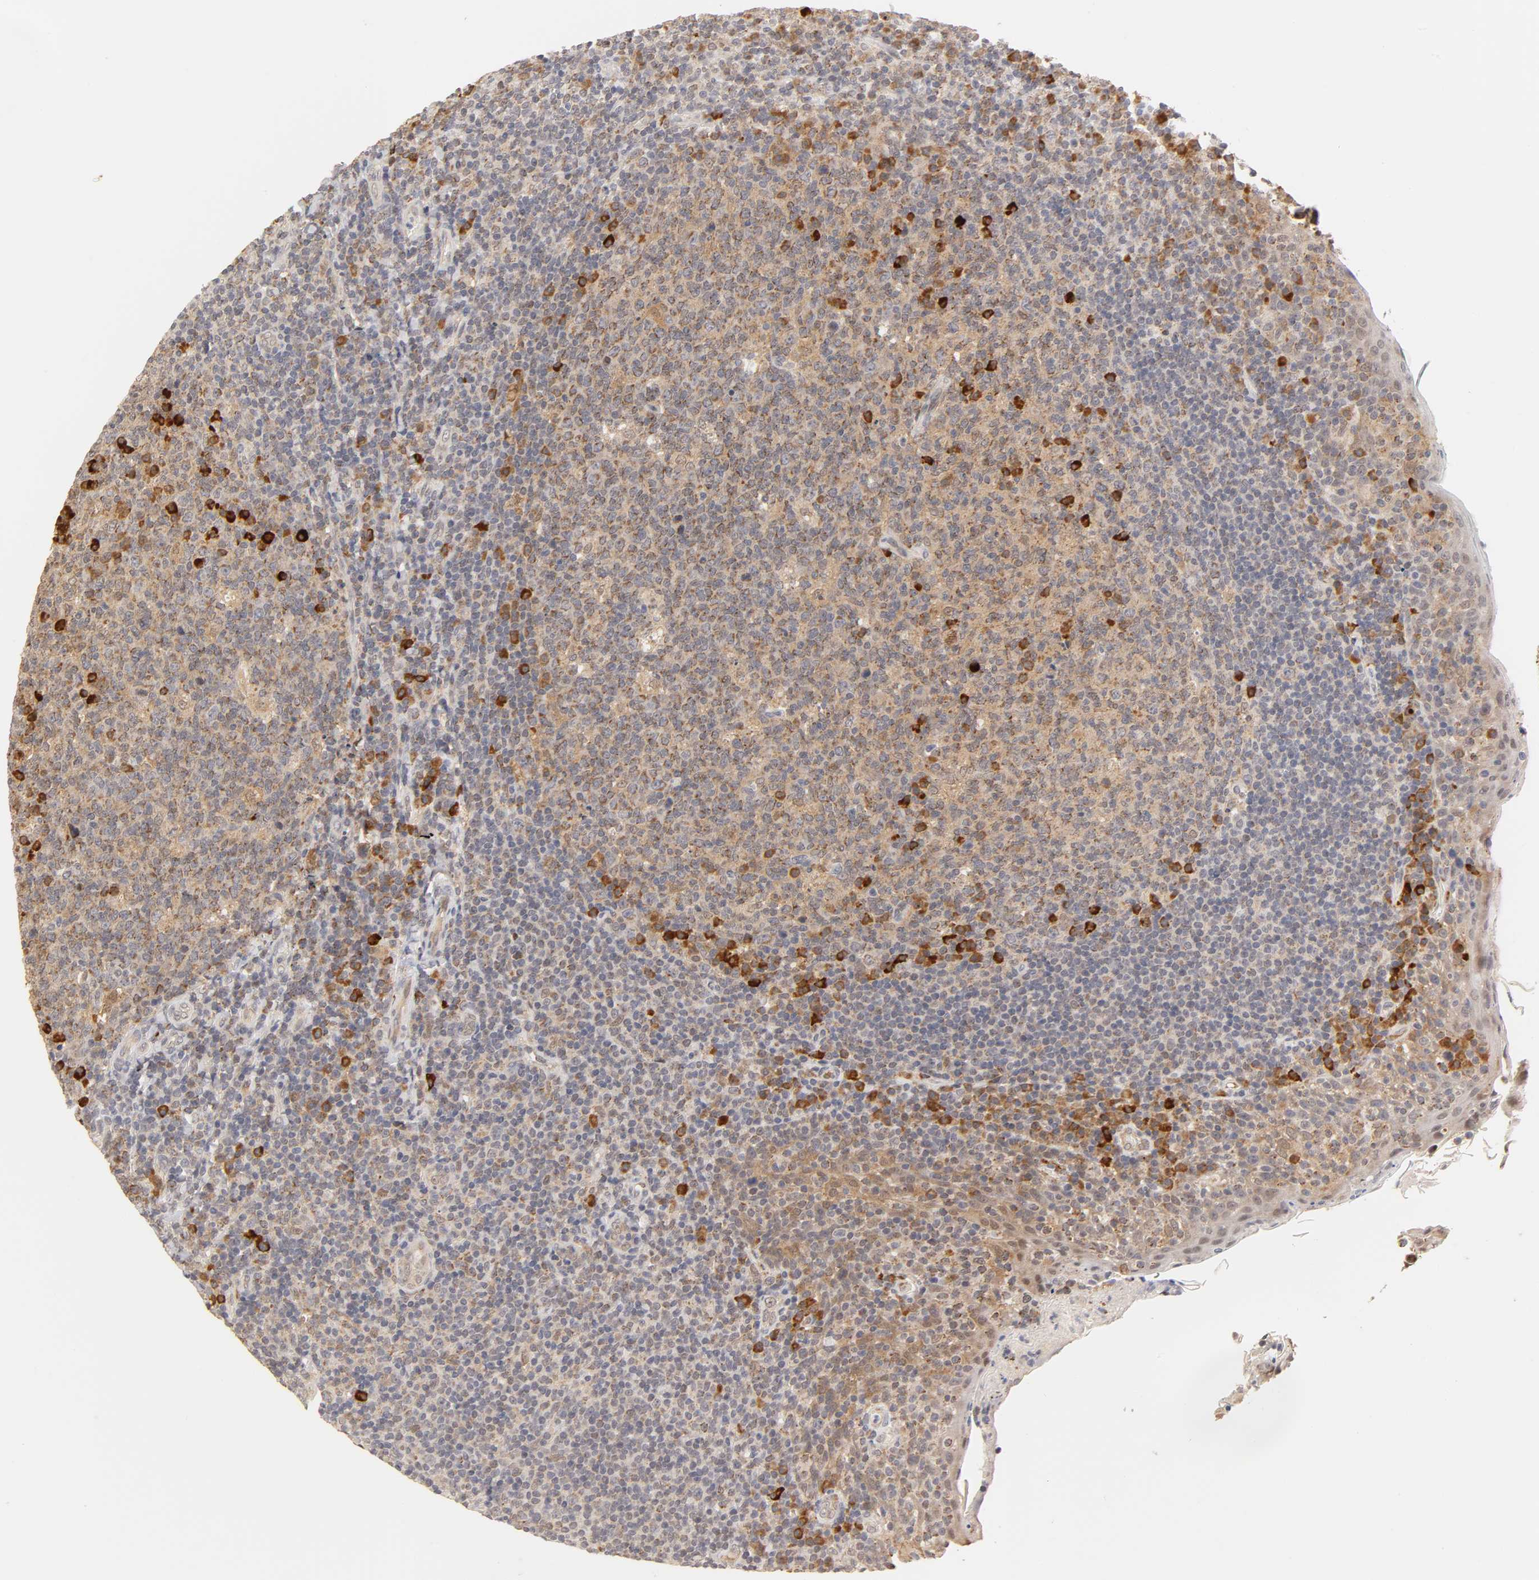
{"staining": {"intensity": "weak", "quantity": "25%-75%", "location": "cytoplasmic/membranous,nuclear"}, "tissue": "tonsil", "cell_type": "Germinal center cells", "image_type": "normal", "snomed": [{"axis": "morphology", "description": "Normal tissue, NOS"}, {"axis": "topography", "description": "Tonsil"}], "caption": "Tonsil stained with immunohistochemistry reveals weak cytoplasmic/membranous,nuclear staining in approximately 25%-75% of germinal center cells.", "gene": "GSTZ1", "patient": {"sex": "male", "age": 17}}